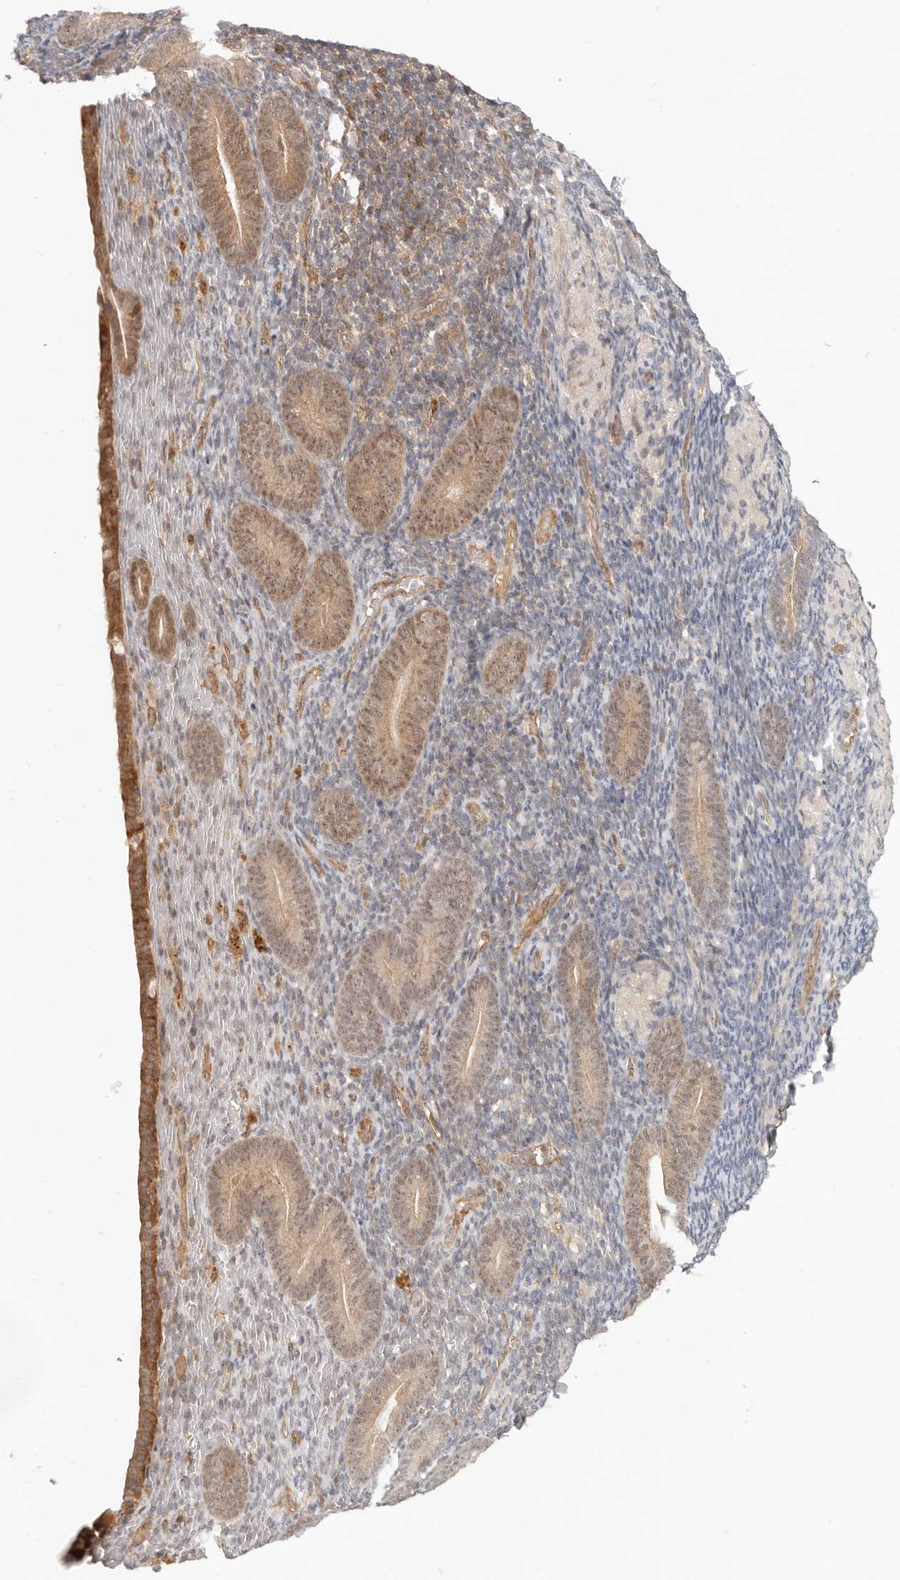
{"staining": {"intensity": "weak", "quantity": "25%-75%", "location": "nuclear"}, "tissue": "endometrium", "cell_type": "Cells in endometrial stroma", "image_type": "normal", "snomed": [{"axis": "morphology", "description": "Normal tissue, NOS"}, {"axis": "topography", "description": "Endometrium"}], "caption": "DAB (3,3'-diaminobenzidine) immunohistochemical staining of unremarkable endometrium displays weak nuclear protein expression in about 25%-75% of cells in endometrial stroma.", "gene": "HEXD", "patient": {"sex": "female", "age": 51}}